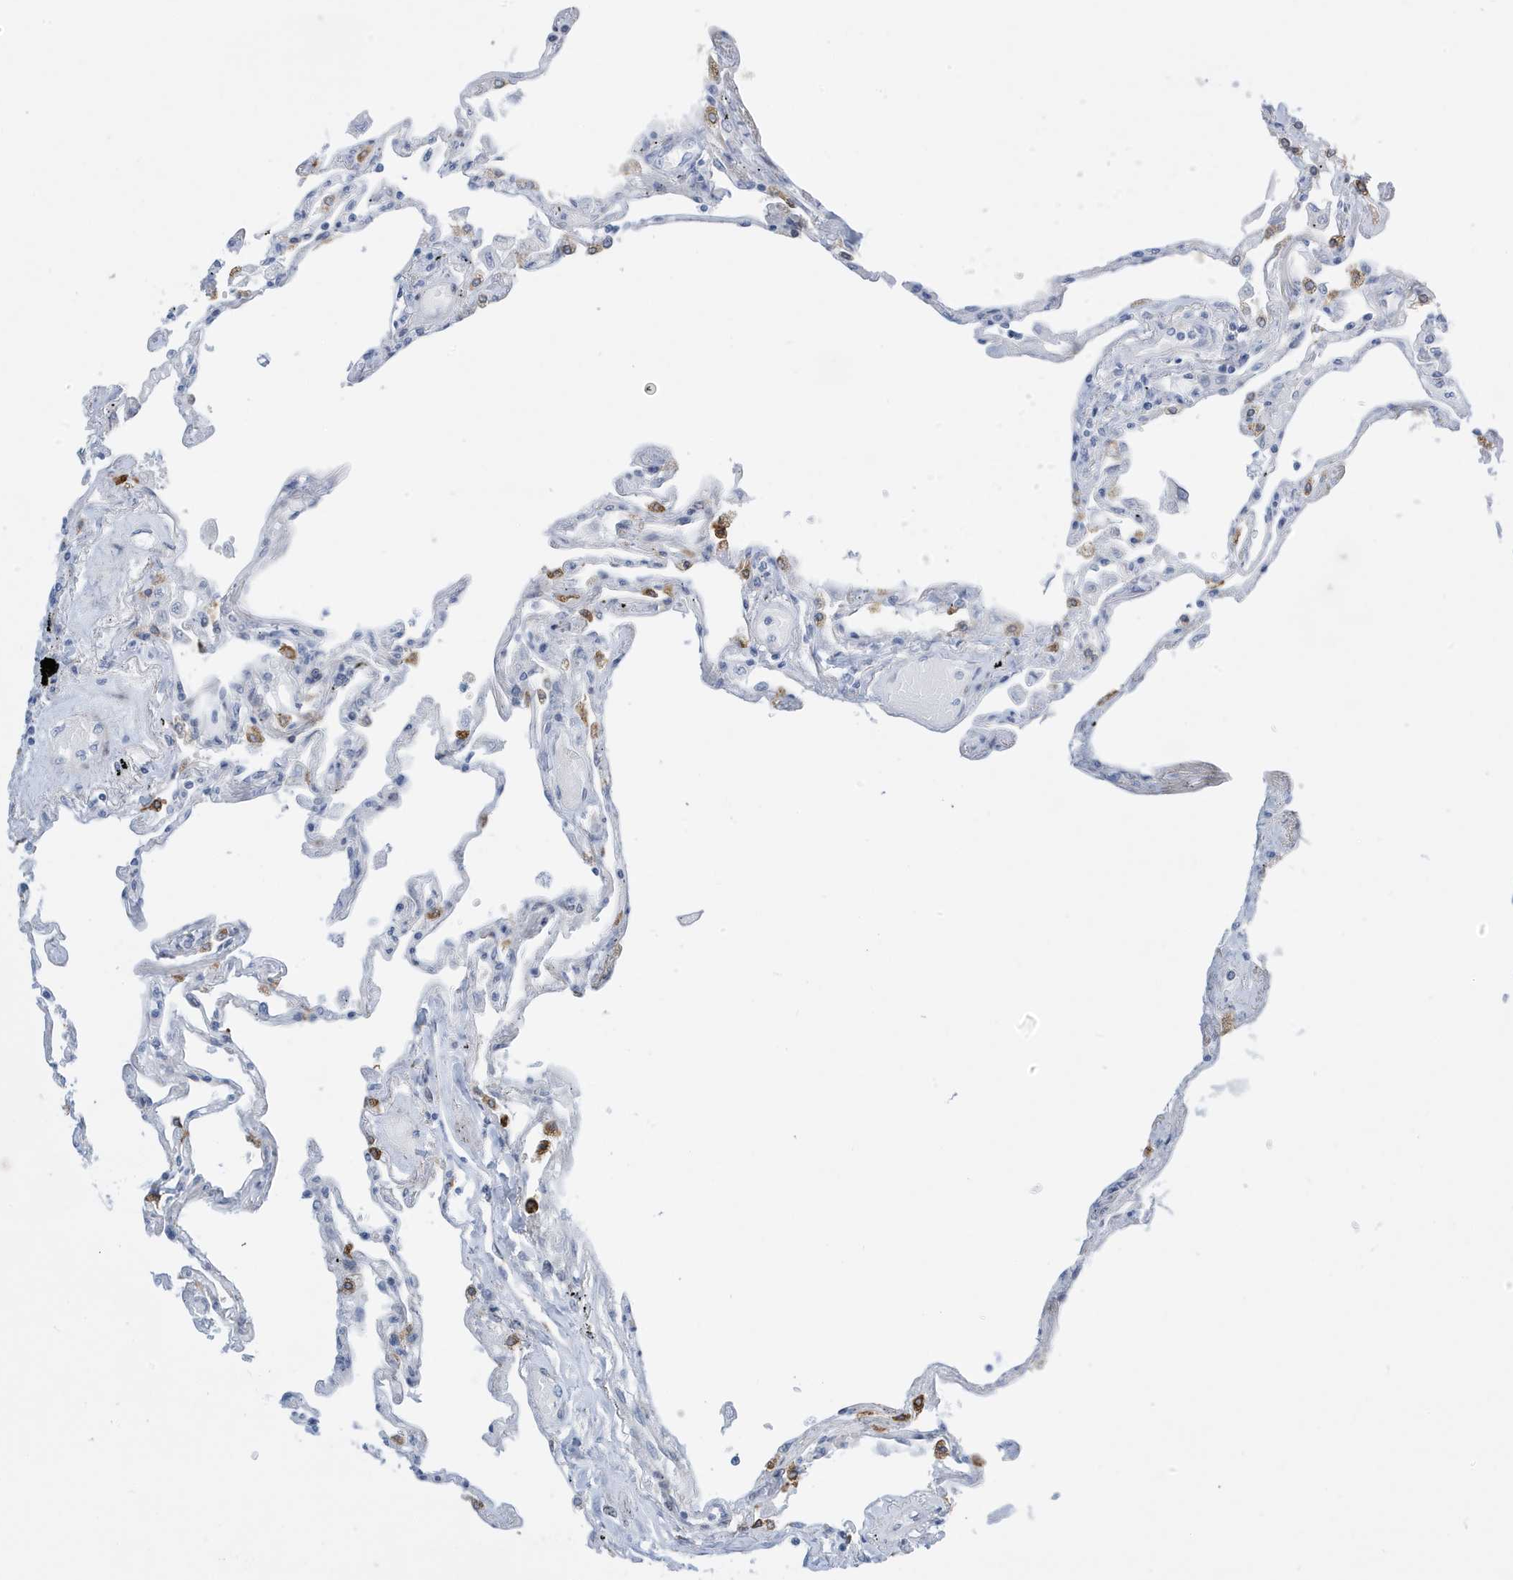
{"staining": {"intensity": "strong", "quantity": "<25%", "location": "cytoplasmic/membranous"}, "tissue": "lung", "cell_type": "Alveolar cells", "image_type": "normal", "snomed": [{"axis": "morphology", "description": "Normal tissue, NOS"}, {"axis": "topography", "description": "Lung"}], "caption": "Protein expression analysis of benign lung shows strong cytoplasmic/membranous positivity in approximately <25% of alveolar cells. Nuclei are stained in blue.", "gene": "SEMA3F", "patient": {"sex": "female", "age": 67}}